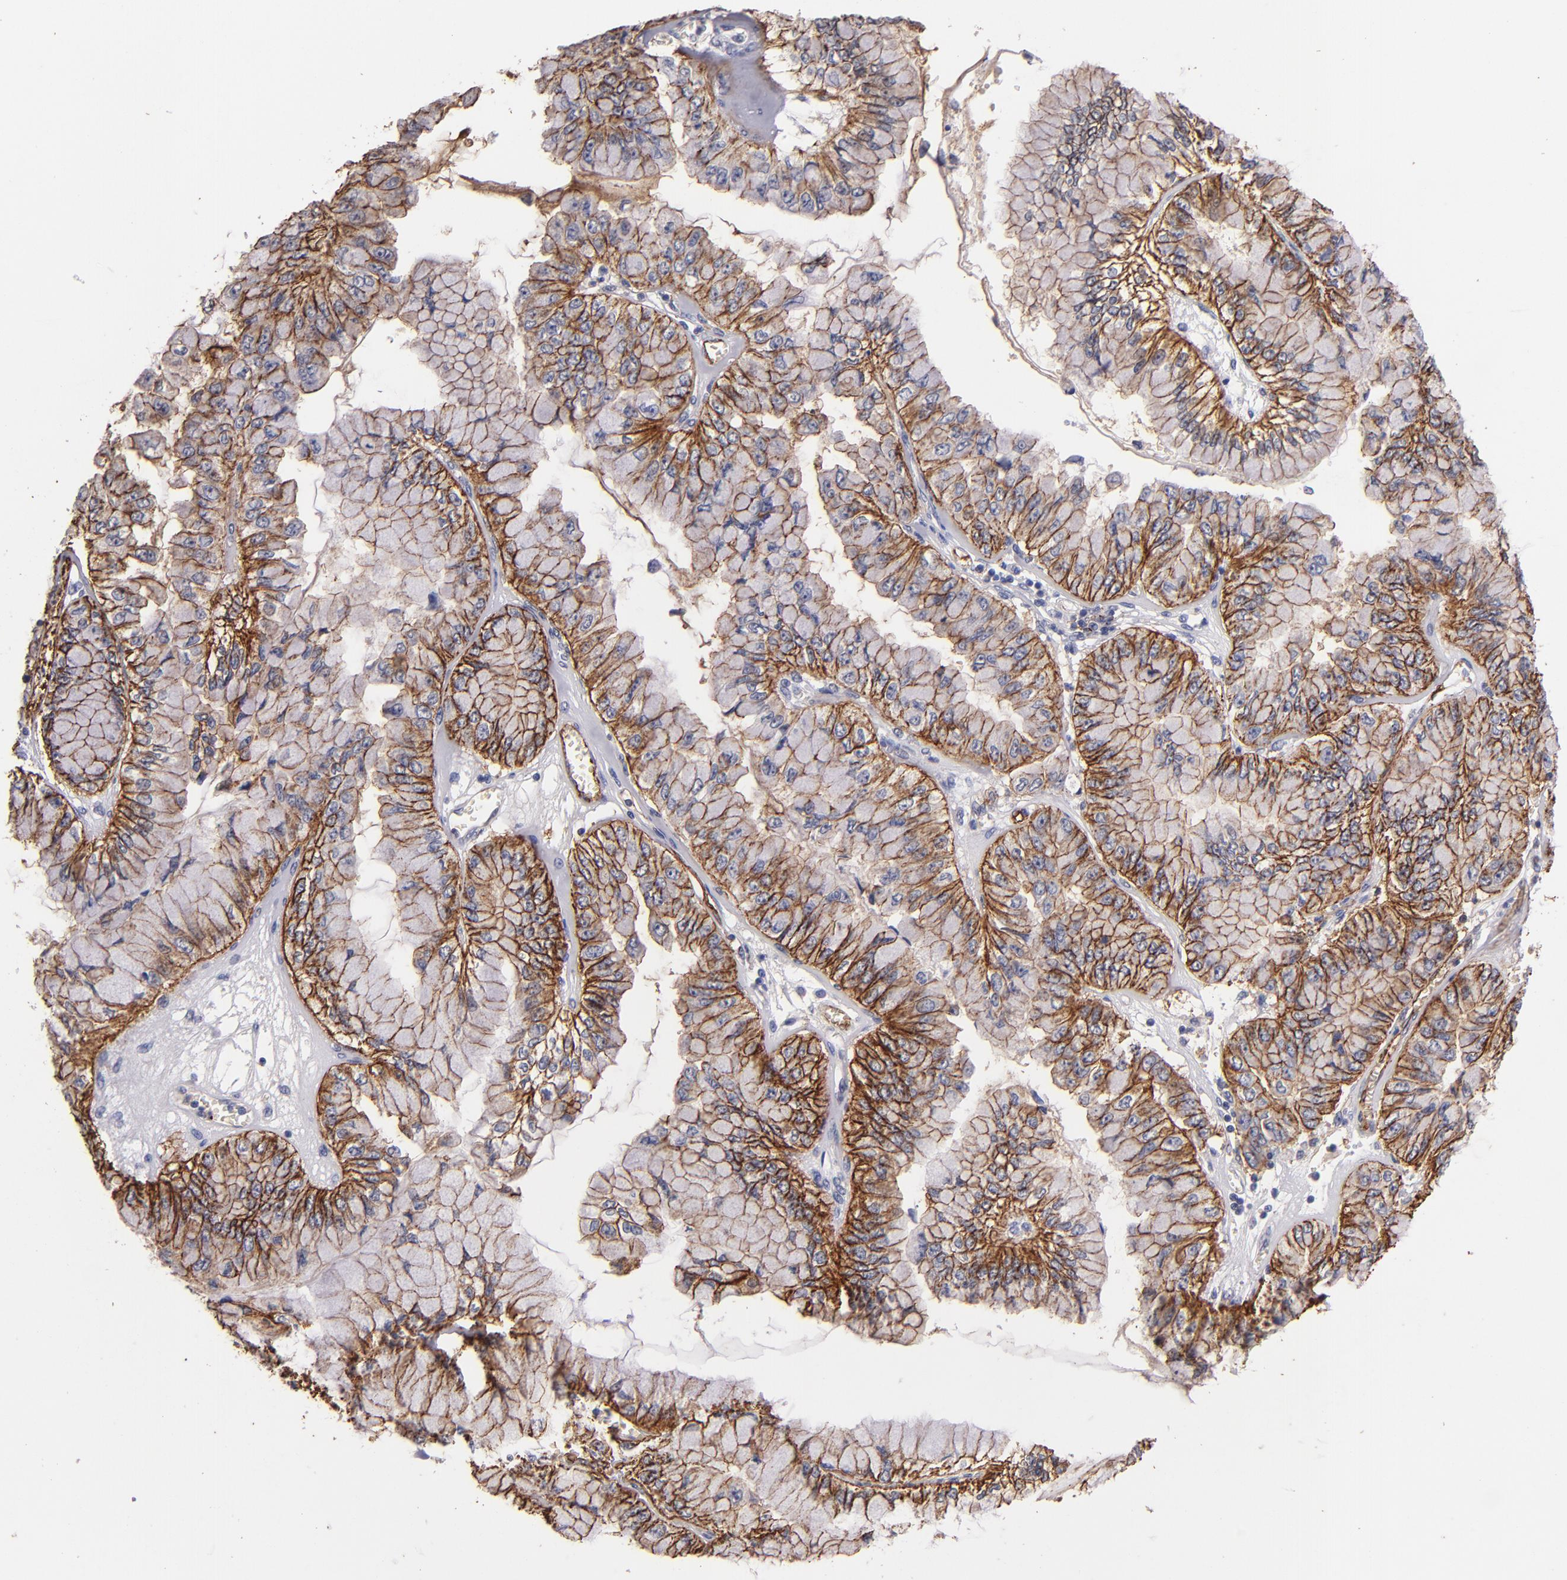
{"staining": {"intensity": "strong", "quantity": ">75%", "location": "cytoplasmic/membranous"}, "tissue": "liver cancer", "cell_type": "Tumor cells", "image_type": "cancer", "snomed": [{"axis": "morphology", "description": "Cholangiocarcinoma"}, {"axis": "topography", "description": "Liver"}], "caption": "Liver cancer (cholangiocarcinoma) stained with a protein marker displays strong staining in tumor cells.", "gene": "CLDN5", "patient": {"sex": "female", "age": 79}}